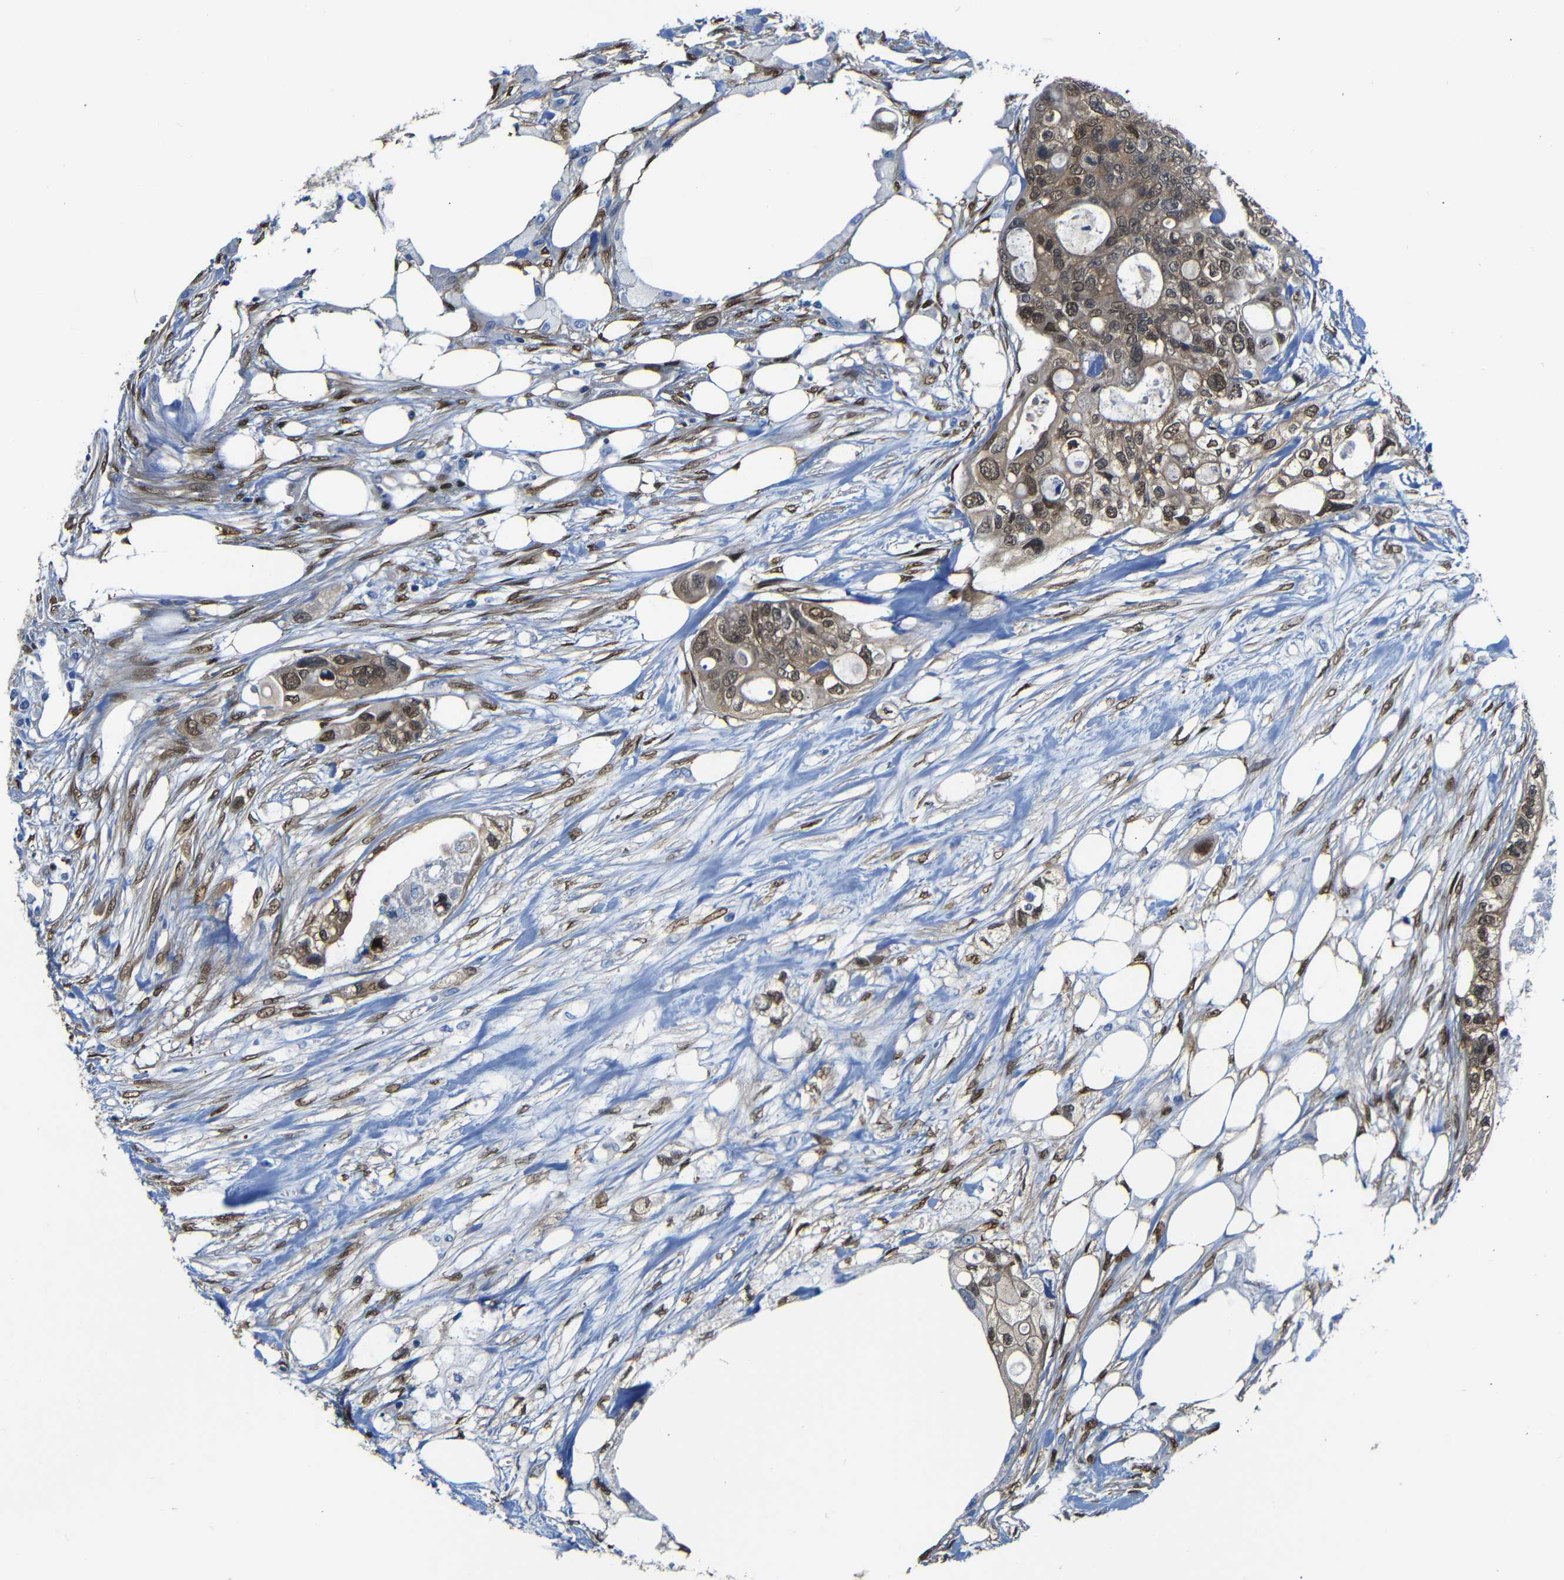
{"staining": {"intensity": "moderate", "quantity": ">75%", "location": "cytoplasmic/membranous,nuclear"}, "tissue": "colorectal cancer", "cell_type": "Tumor cells", "image_type": "cancer", "snomed": [{"axis": "morphology", "description": "Adenocarcinoma, NOS"}, {"axis": "topography", "description": "Colon"}], "caption": "Moderate cytoplasmic/membranous and nuclear staining for a protein is identified in approximately >75% of tumor cells of colorectal adenocarcinoma using immunohistochemistry.", "gene": "YAP1", "patient": {"sex": "female", "age": 57}}